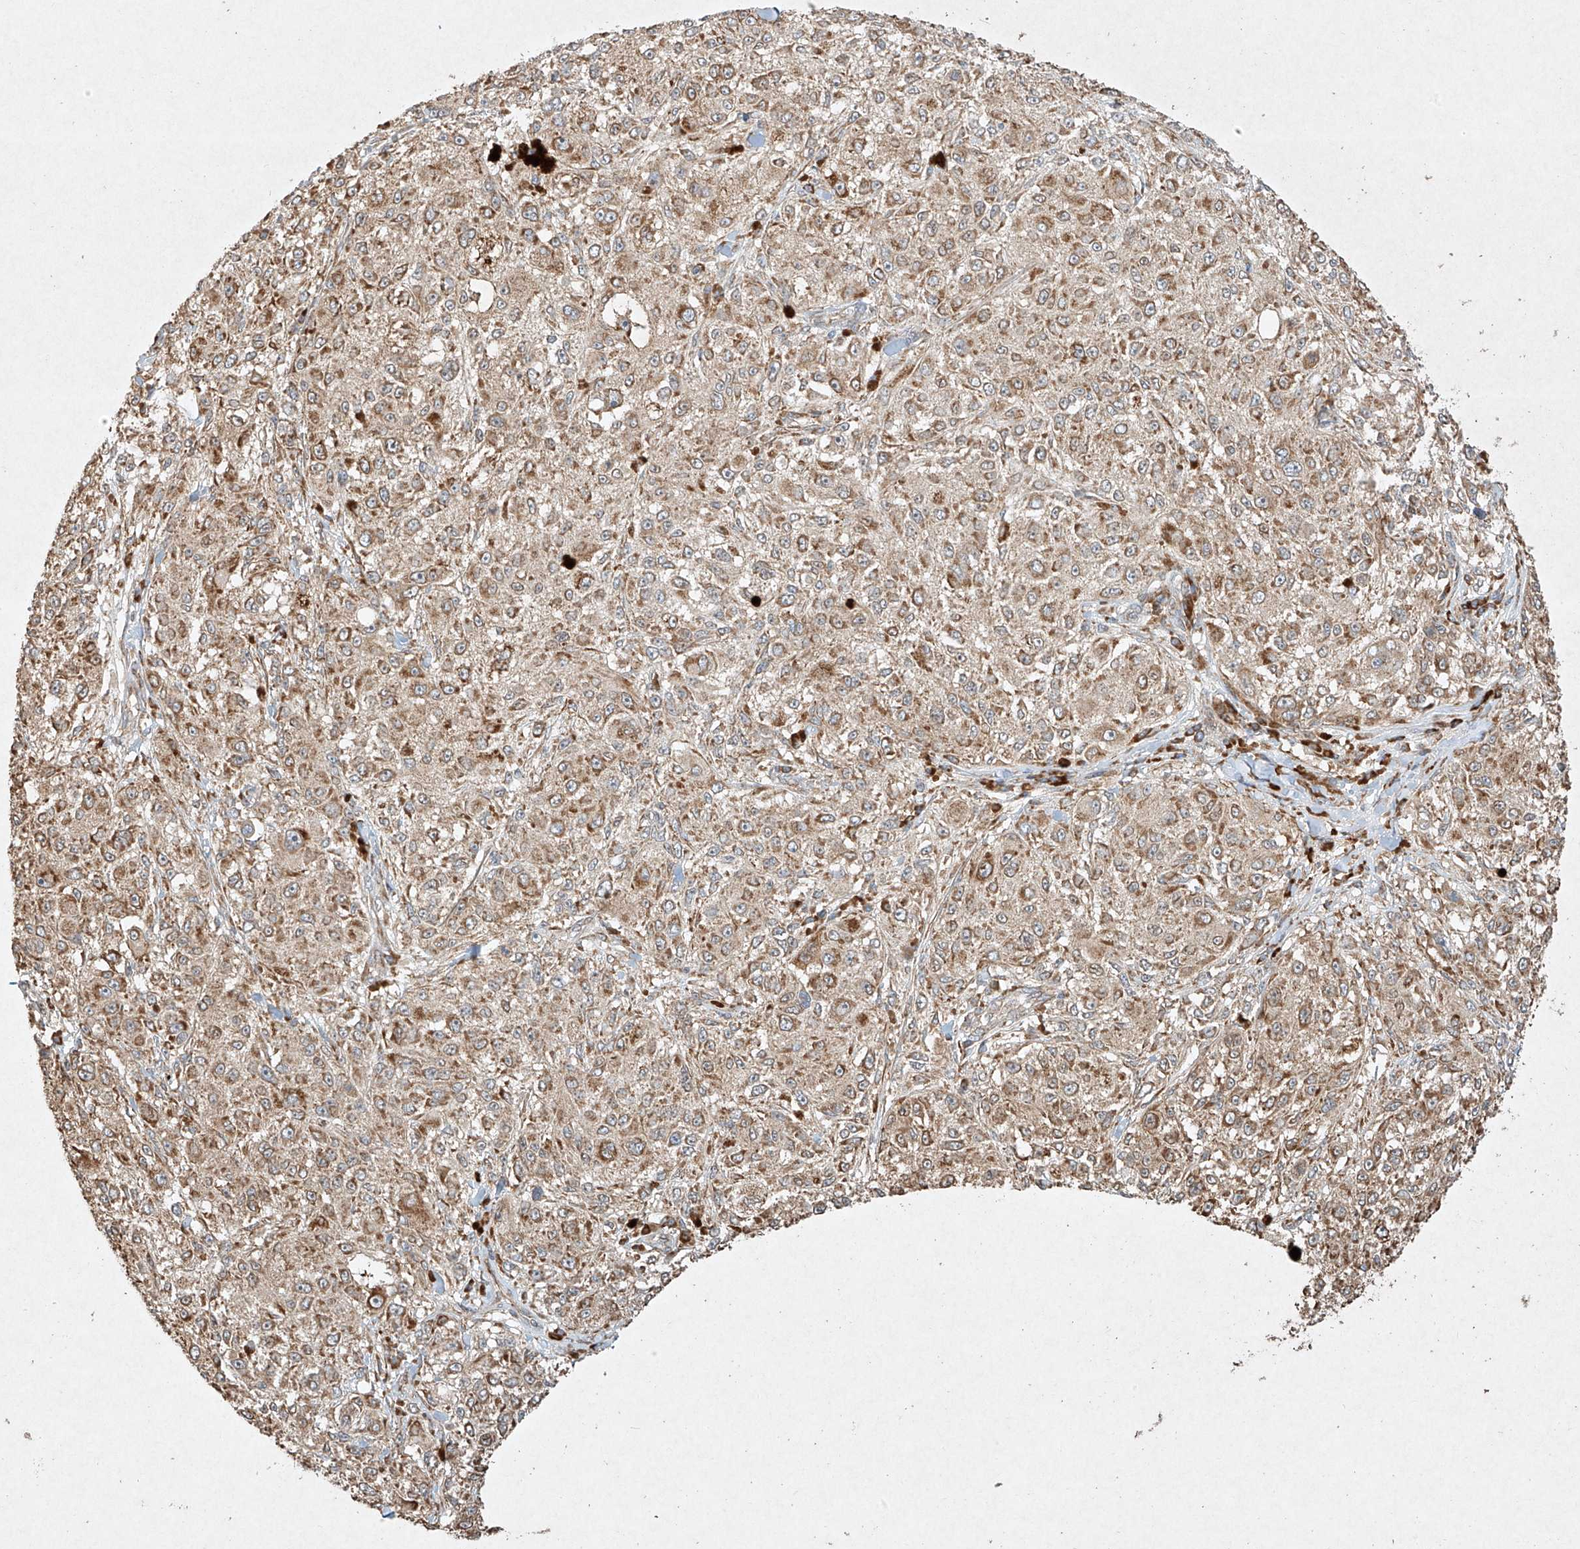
{"staining": {"intensity": "moderate", "quantity": ">75%", "location": "cytoplasmic/membranous"}, "tissue": "melanoma", "cell_type": "Tumor cells", "image_type": "cancer", "snomed": [{"axis": "morphology", "description": "Necrosis, NOS"}, {"axis": "morphology", "description": "Malignant melanoma, NOS"}, {"axis": "topography", "description": "Skin"}], "caption": "Immunohistochemical staining of human melanoma reveals medium levels of moderate cytoplasmic/membranous protein expression in about >75% of tumor cells. (Brightfield microscopy of DAB IHC at high magnification).", "gene": "SEMA3B", "patient": {"sex": "female", "age": 87}}